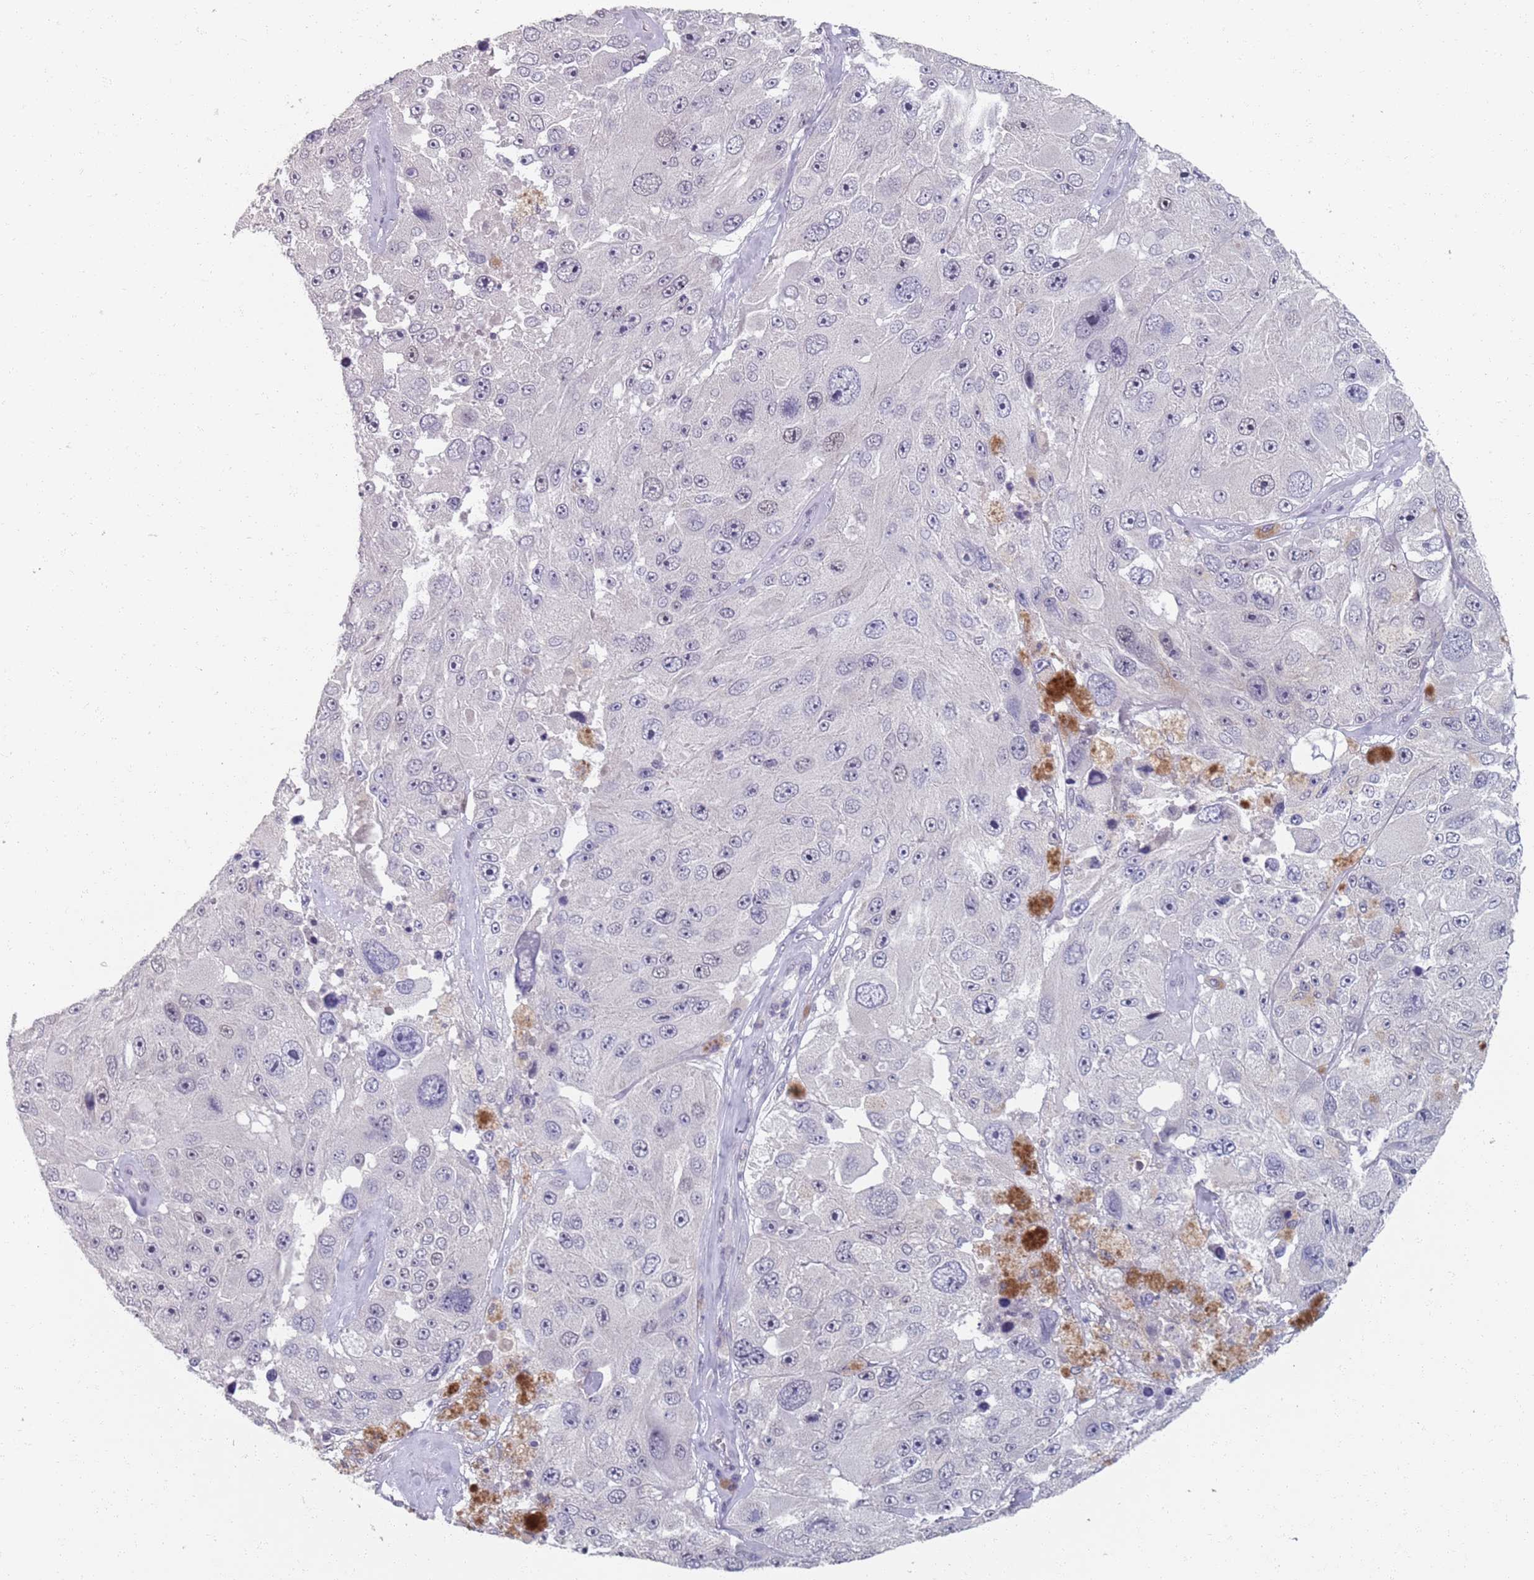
{"staining": {"intensity": "negative", "quantity": "none", "location": "none"}, "tissue": "melanoma", "cell_type": "Tumor cells", "image_type": "cancer", "snomed": [{"axis": "morphology", "description": "Malignant melanoma, Metastatic site"}, {"axis": "topography", "description": "Lymph node"}], "caption": "A micrograph of malignant melanoma (metastatic site) stained for a protein displays no brown staining in tumor cells.", "gene": "SAMD1", "patient": {"sex": "male", "age": 62}}